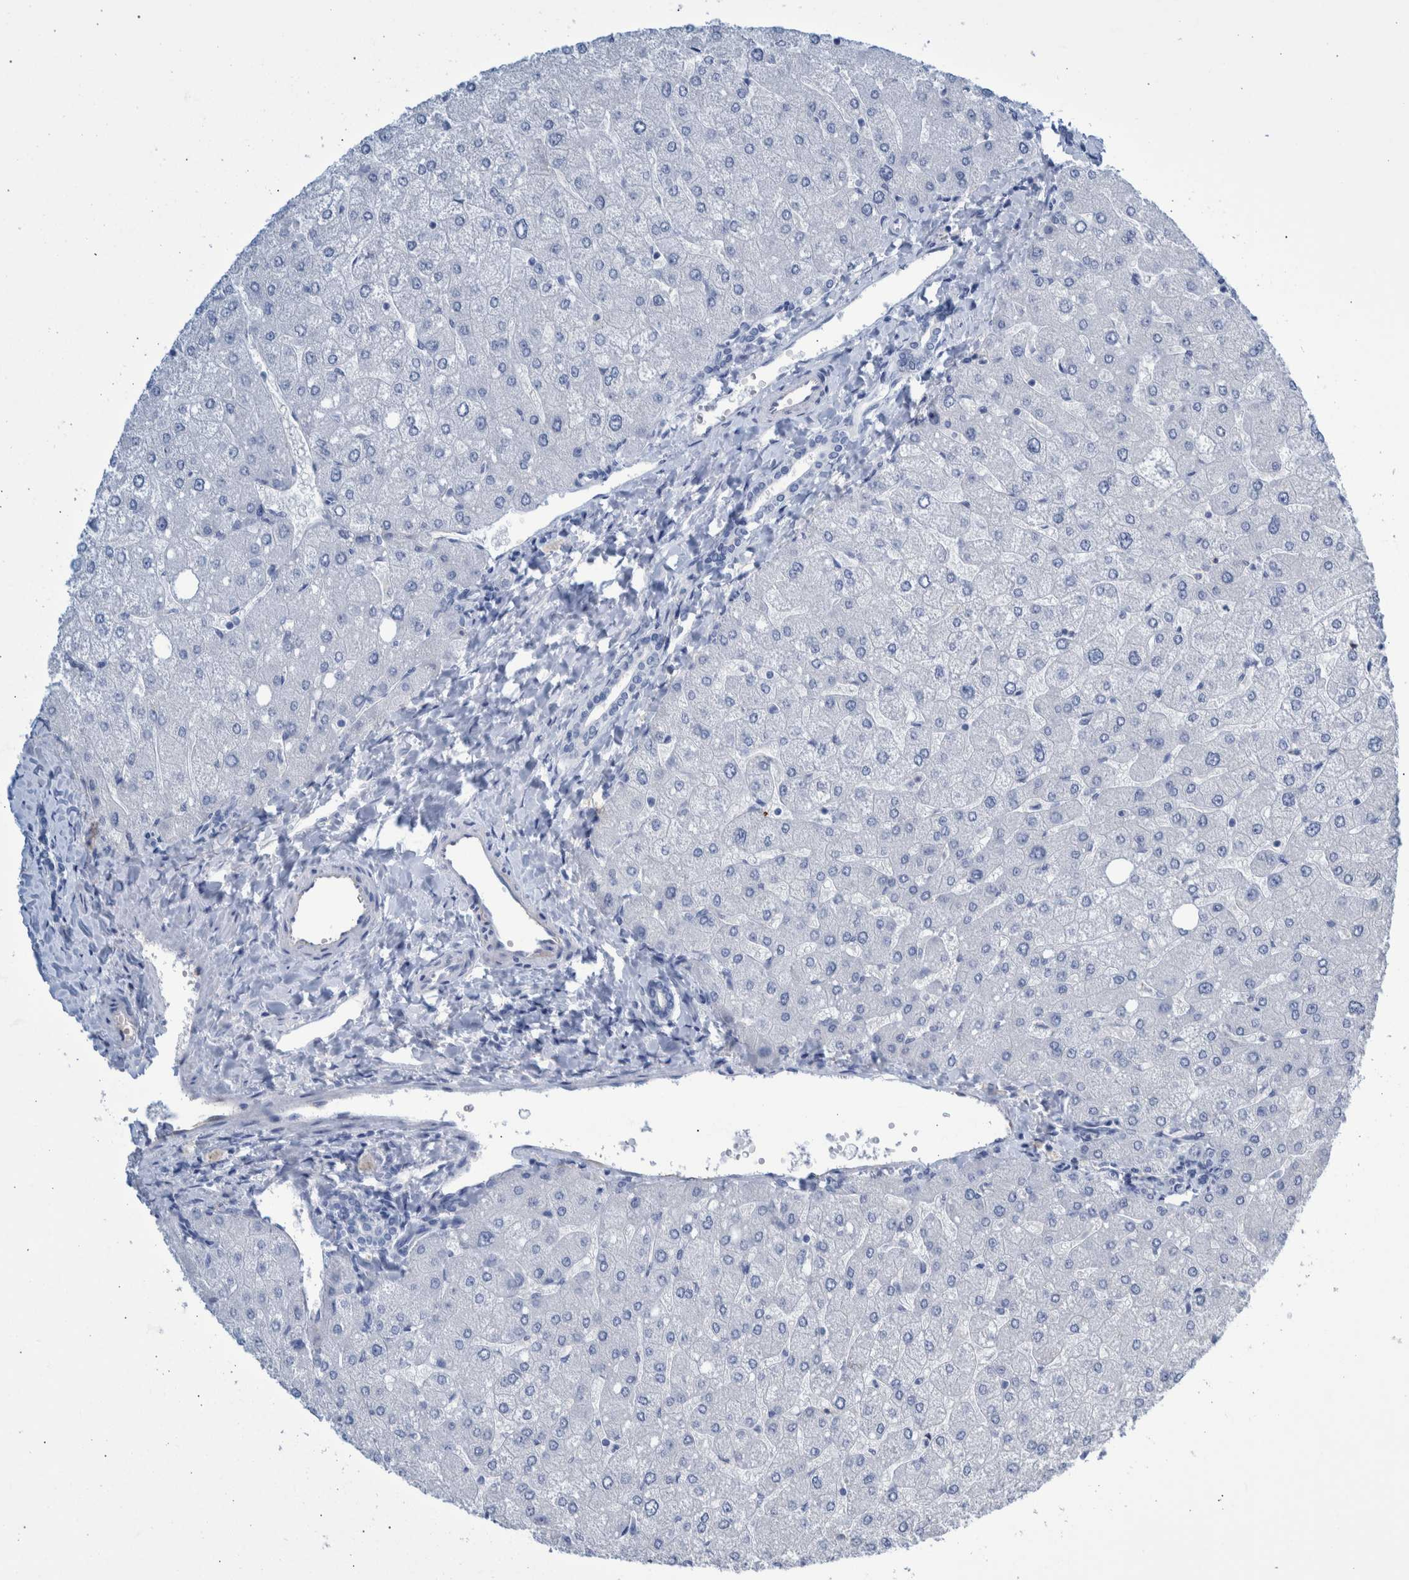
{"staining": {"intensity": "negative", "quantity": "none", "location": "none"}, "tissue": "liver", "cell_type": "Cholangiocytes", "image_type": "normal", "snomed": [{"axis": "morphology", "description": "Normal tissue, NOS"}, {"axis": "topography", "description": "Liver"}], "caption": "IHC micrograph of unremarkable liver: liver stained with DAB (3,3'-diaminobenzidine) displays no significant protein positivity in cholangiocytes.", "gene": "SLC34A3", "patient": {"sex": "male", "age": 55}}